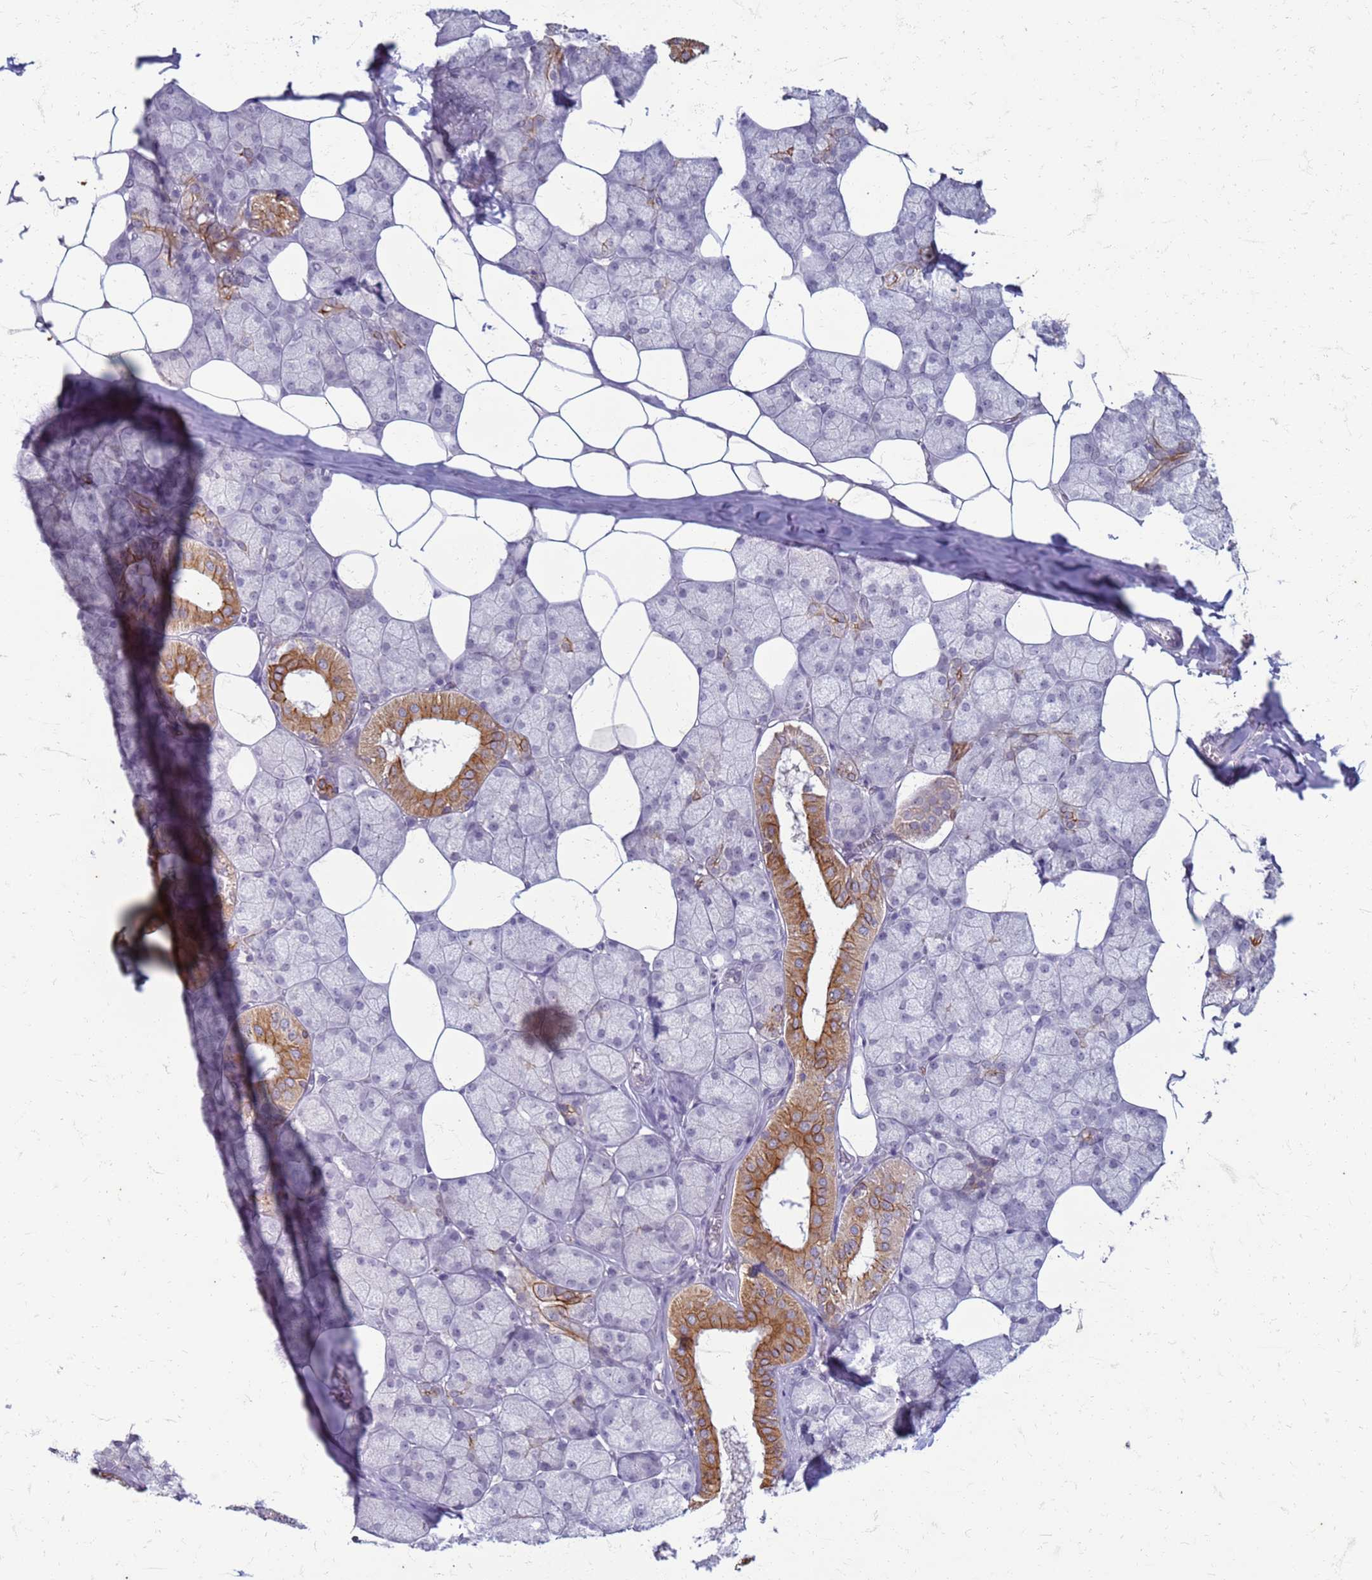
{"staining": {"intensity": "moderate", "quantity": "<25%", "location": "cytoplasmic/membranous"}, "tissue": "salivary gland", "cell_type": "Glandular cells", "image_type": "normal", "snomed": [{"axis": "morphology", "description": "Normal tissue, NOS"}, {"axis": "topography", "description": "Salivary gland"}], "caption": "A micrograph of salivary gland stained for a protein shows moderate cytoplasmic/membranous brown staining in glandular cells.", "gene": "SLC15A3", "patient": {"sex": "male", "age": 62}}